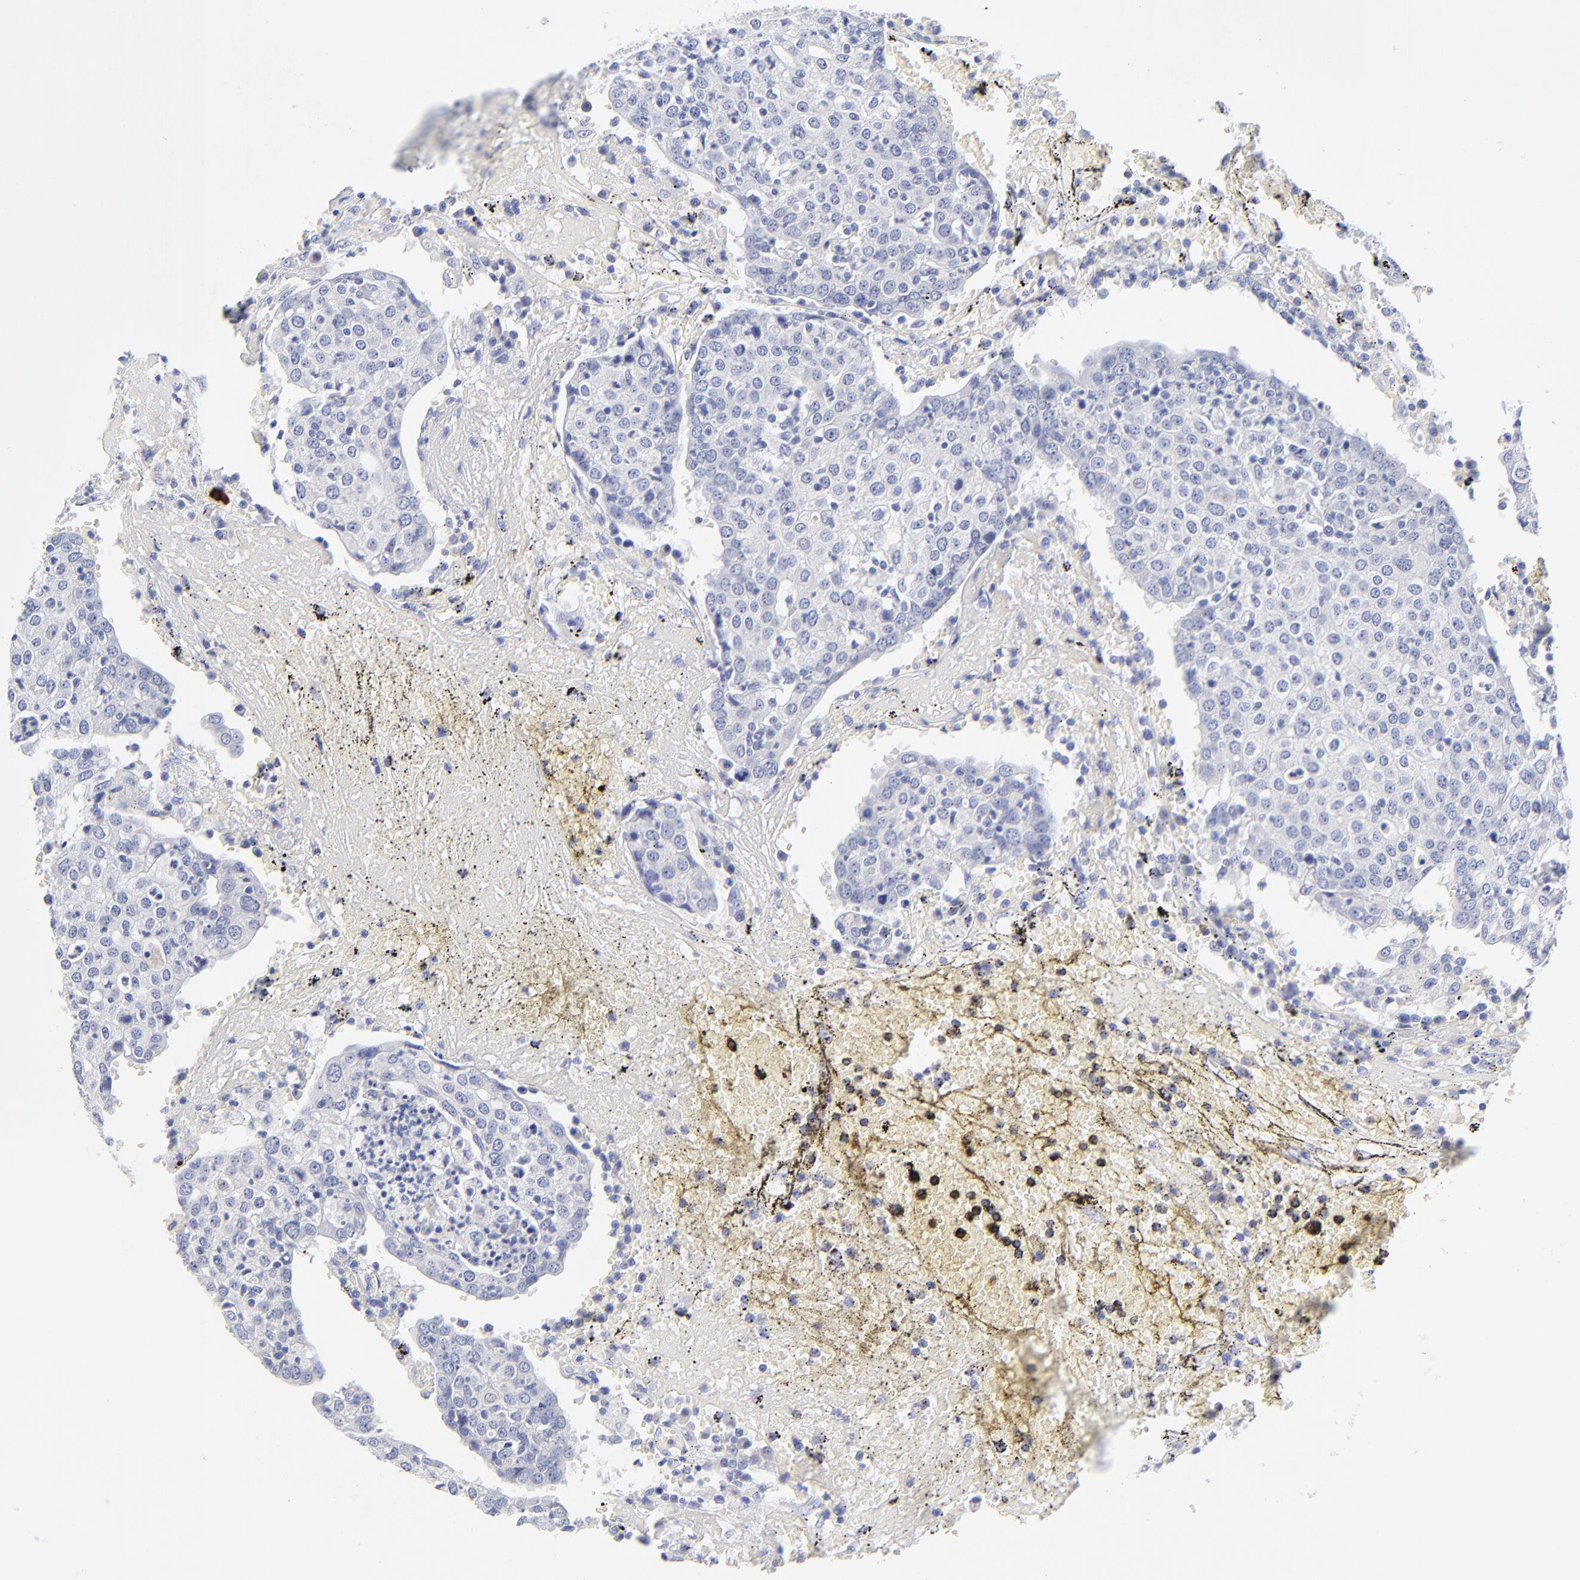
{"staining": {"intensity": "negative", "quantity": "none", "location": "none"}, "tissue": "head and neck cancer", "cell_type": "Tumor cells", "image_type": "cancer", "snomed": [{"axis": "morphology", "description": "Adenocarcinoma, NOS"}, {"axis": "topography", "description": "Salivary gland"}, {"axis": "topography", "description": "Head-Neck"}], "caption": "Immunohistochemical staining of human head and neck cancer (adenocarcinoma) demonstrates no significant staining in tumor cells.", "gene": "SULT4A1", "patient": {"sex": "female", "age": 65}}